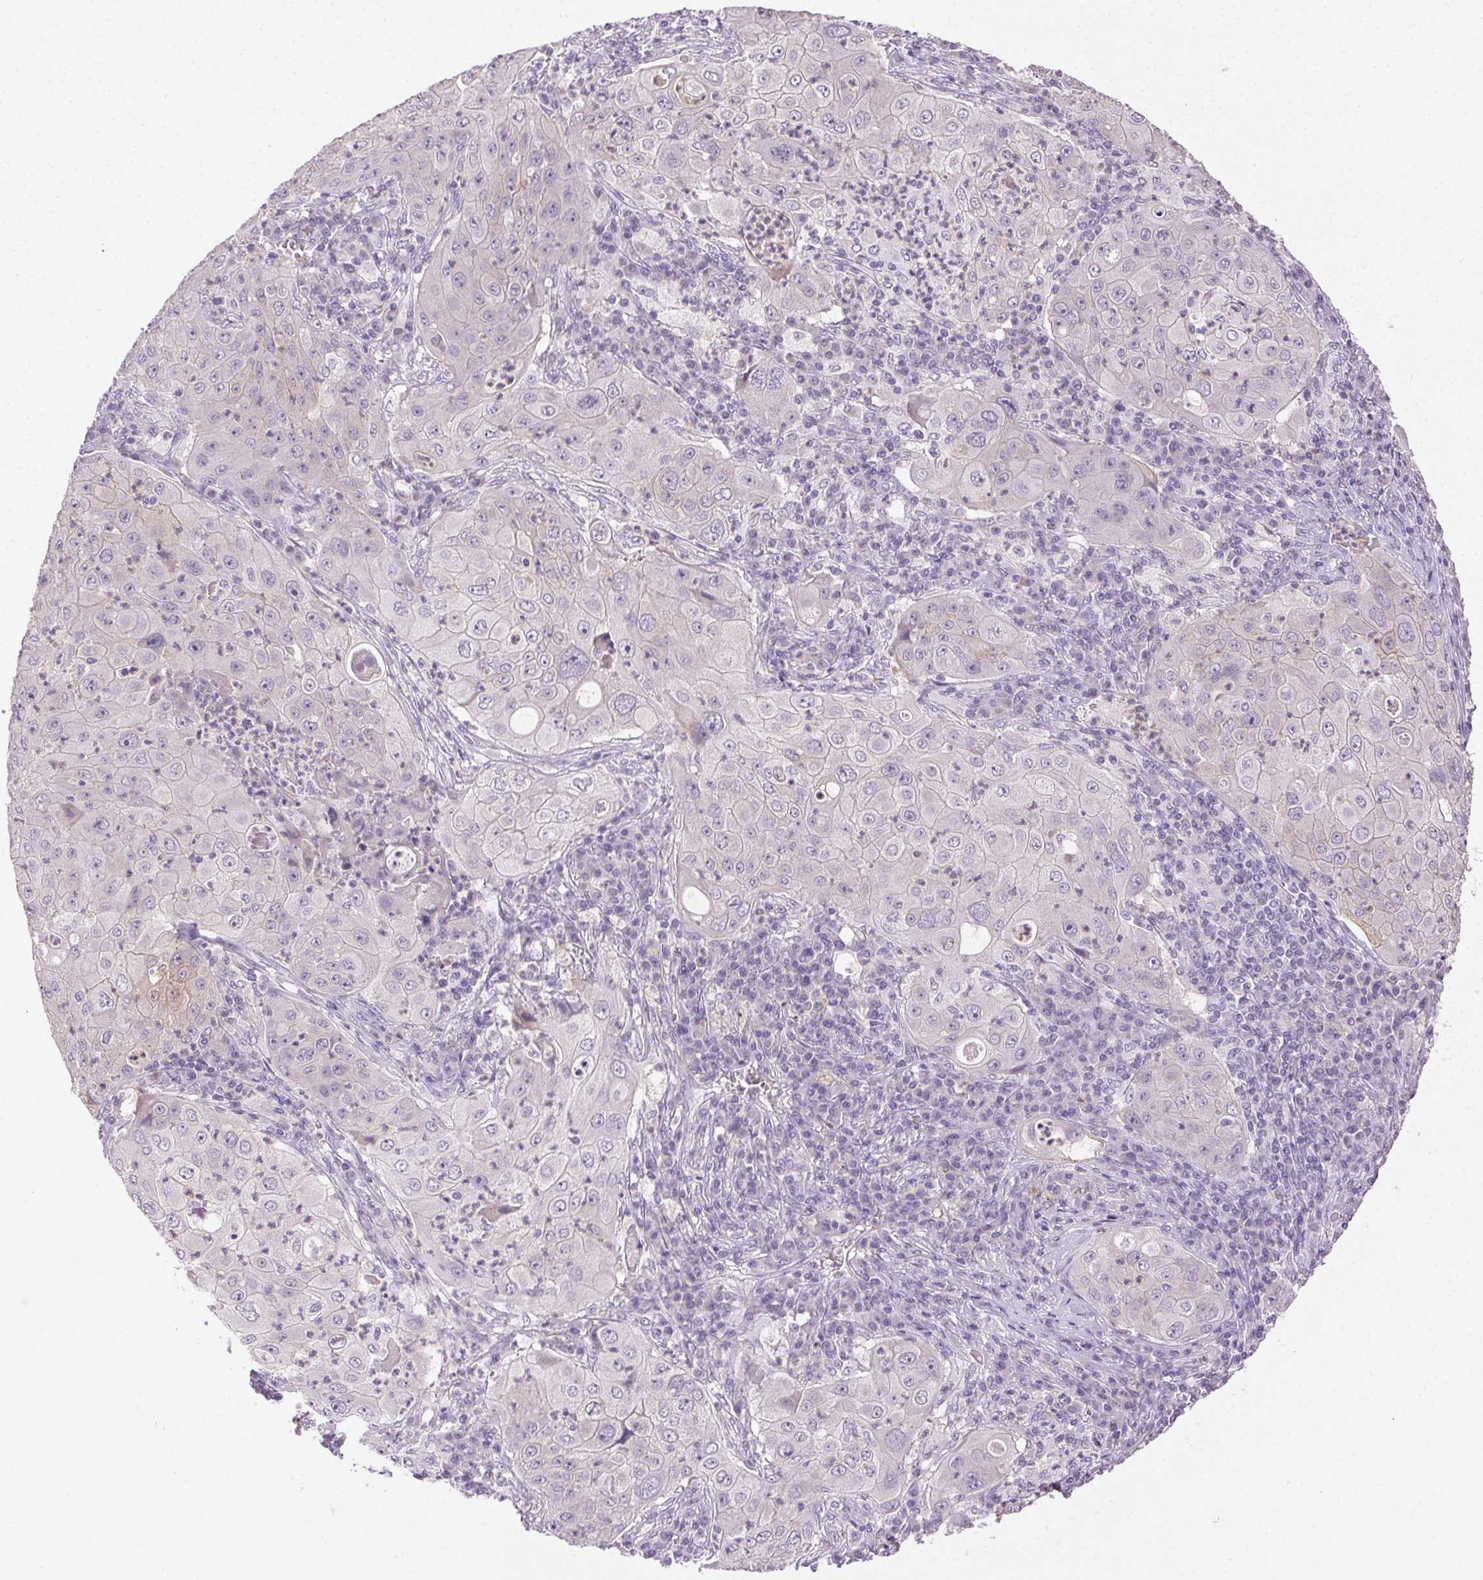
{"staining": {"intensity": "negative", "quantity": "none", "location": "none"}, "tissue": "lung cancer", "cell_type": "Tumor cells", "image_type": "cancer", "snomed": [{"axis": "morphology", "description": "Squamous cell carcinoma, NOS"}, {"axis": "topography", "description": "Lung"}], "caption": "There is no significant positivity in tumor cells of lung squamous cell carcinoma.", "gene": "CLDN10", "patient": {"sex": "female", "age": 59}}